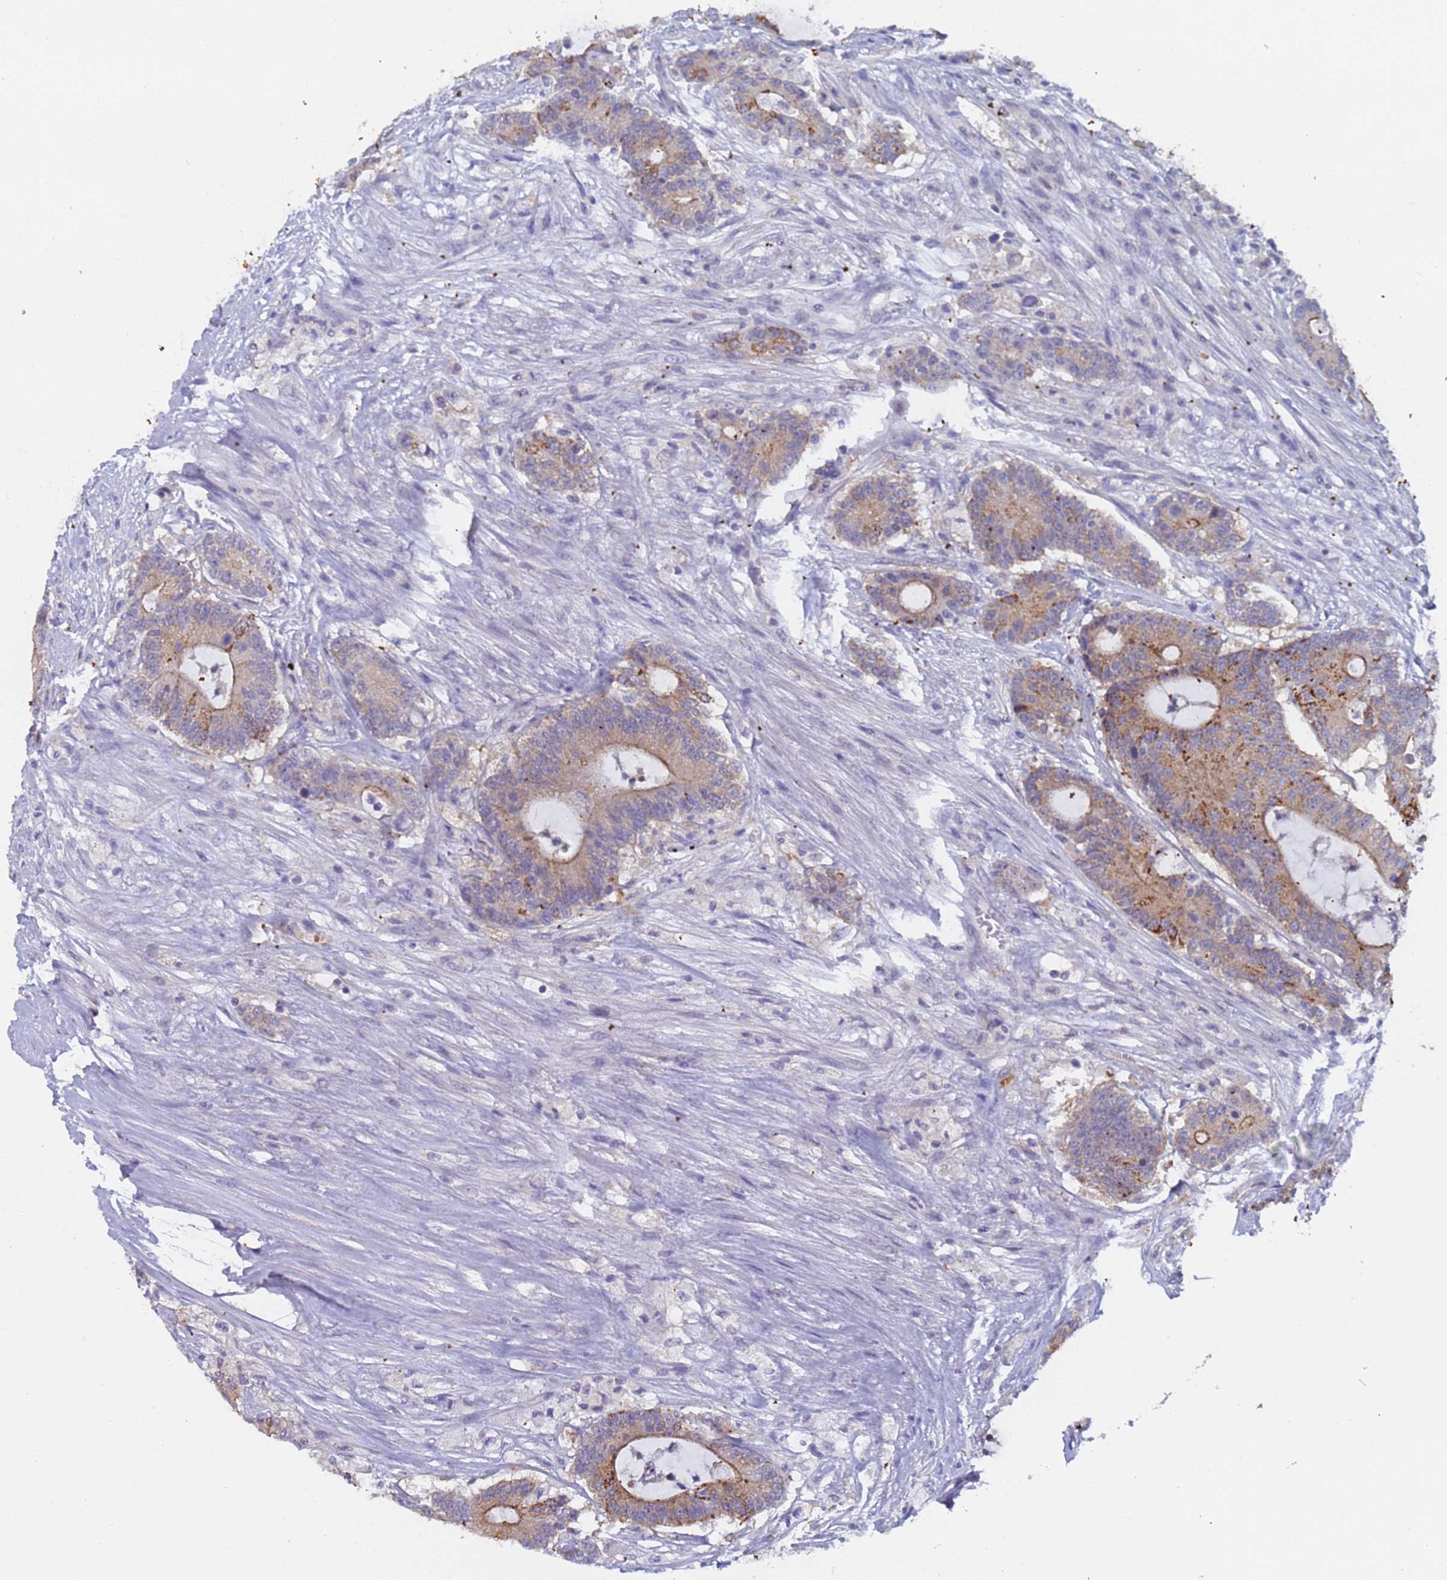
{"staining": {"intensity": "moderate", "quantity": ">75%", "location": "cytoplasmic/membranous"}, "tissue": "colorectal cancer", "cell_type": "Tumor cells", "image_type": "cancer", "snomed": [{"axis": "morphology", "description": "Adenocarcinoma, NOS"}, {"axis": "topography", "description": "Colon"}], "caption": "Protein staining of adenocarcinoma (colorectal) tissue reveals moderate cytoplasmic/membranous expression in about >75% of tumor cells.", "gene": "CAPN7", "patient": {"sex": "female", "age": 84}}